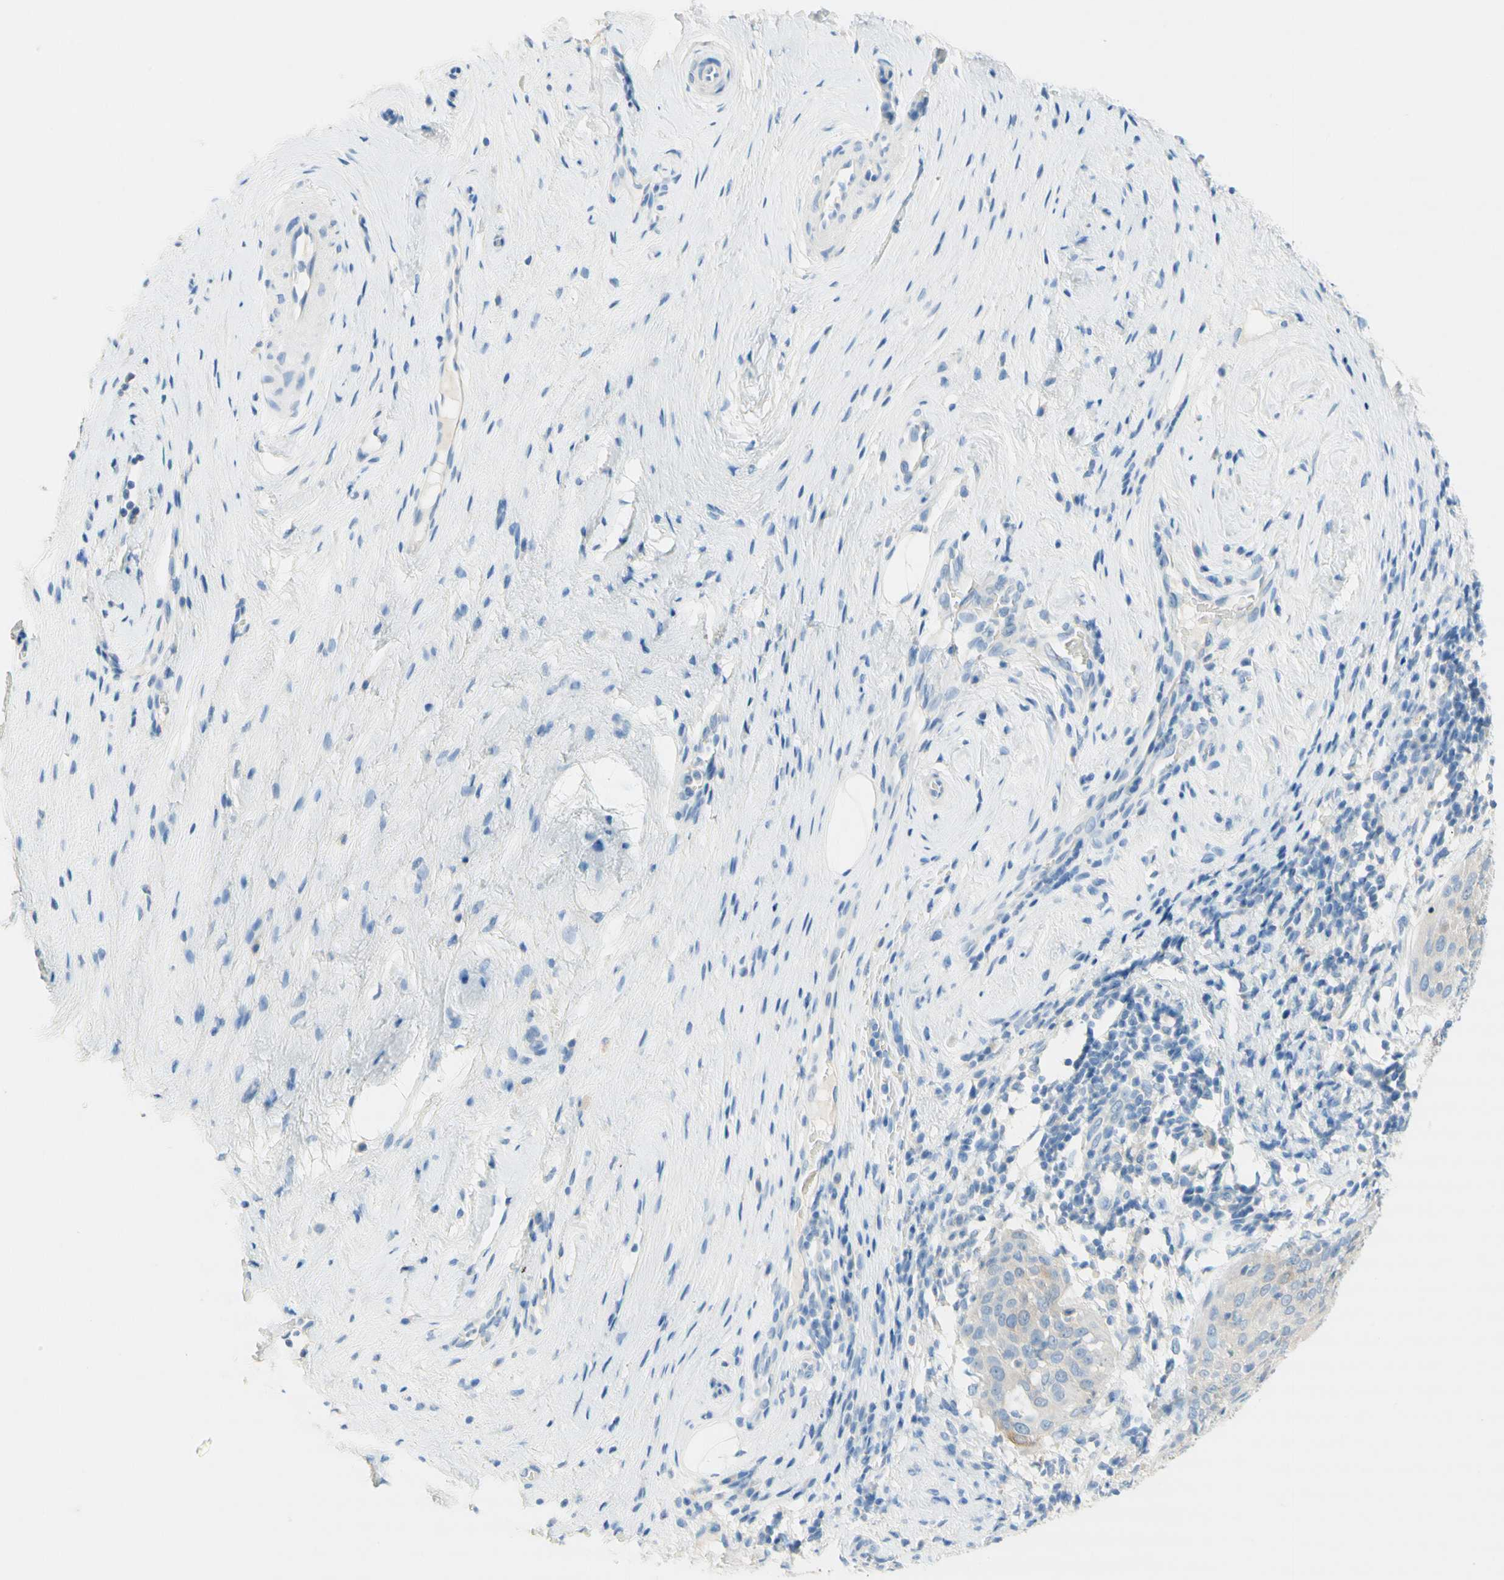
{"staining": {"intensity": "moderate", "quantity": "25%-75%", "location": "cytoplasmic/membranous"}, "tissue": "cervical cancer", "cell_type": "Tumor cells", "image_type": "cancer", "snomed": [{"axis": "morphology", "description": "Squamous cell carcinoma, NOS"}, {"axis": "topography", "description": "Cervix"}], "caption": "A brown stain shows moderate cytoplasmic/membranous expression of a protein in cervical squamous cell carcinoma tumor cells.", "gene": "POLR2J3", "patient": {"sex": "female", "age": 51}}